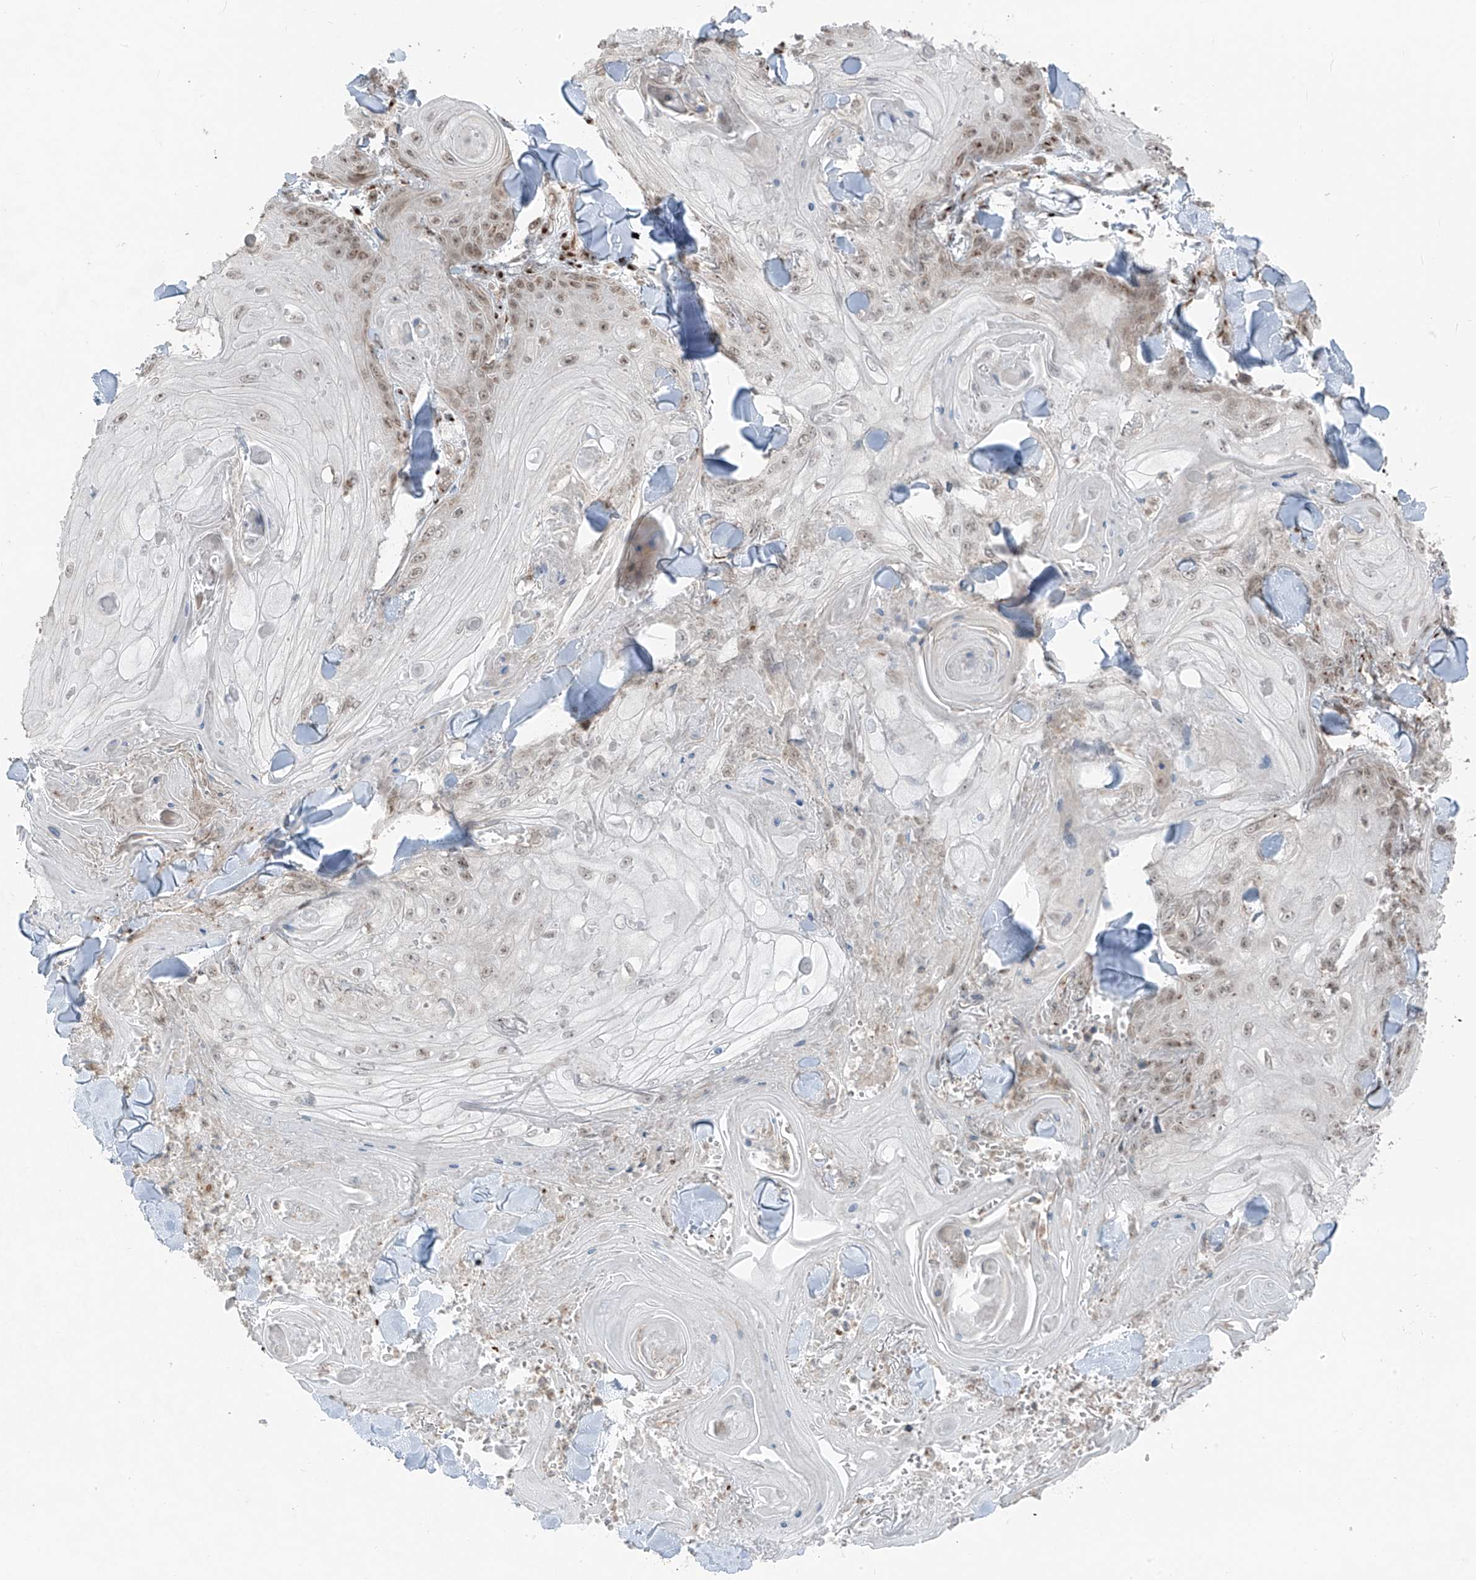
{"staining": {"intensity": "weak", "quantity": ">75%", "location": "nuclear"}, "tissue": "skin cancer", "cell_type": "Tumor cells", "image_type": "cancer", "snomed": [{"axis": "morphology", "description": "Squamous cell carcinoma, NOS"}, {"axis": "topography", "description": "Skin"}], "caption": "DAB immunohistochemical staining of skin cancer displays weak nuclear protein expression in approximately >75% of tumor cells.", "gene": "ERLEC1", "patient": {"sex": "male", "age": 74}}